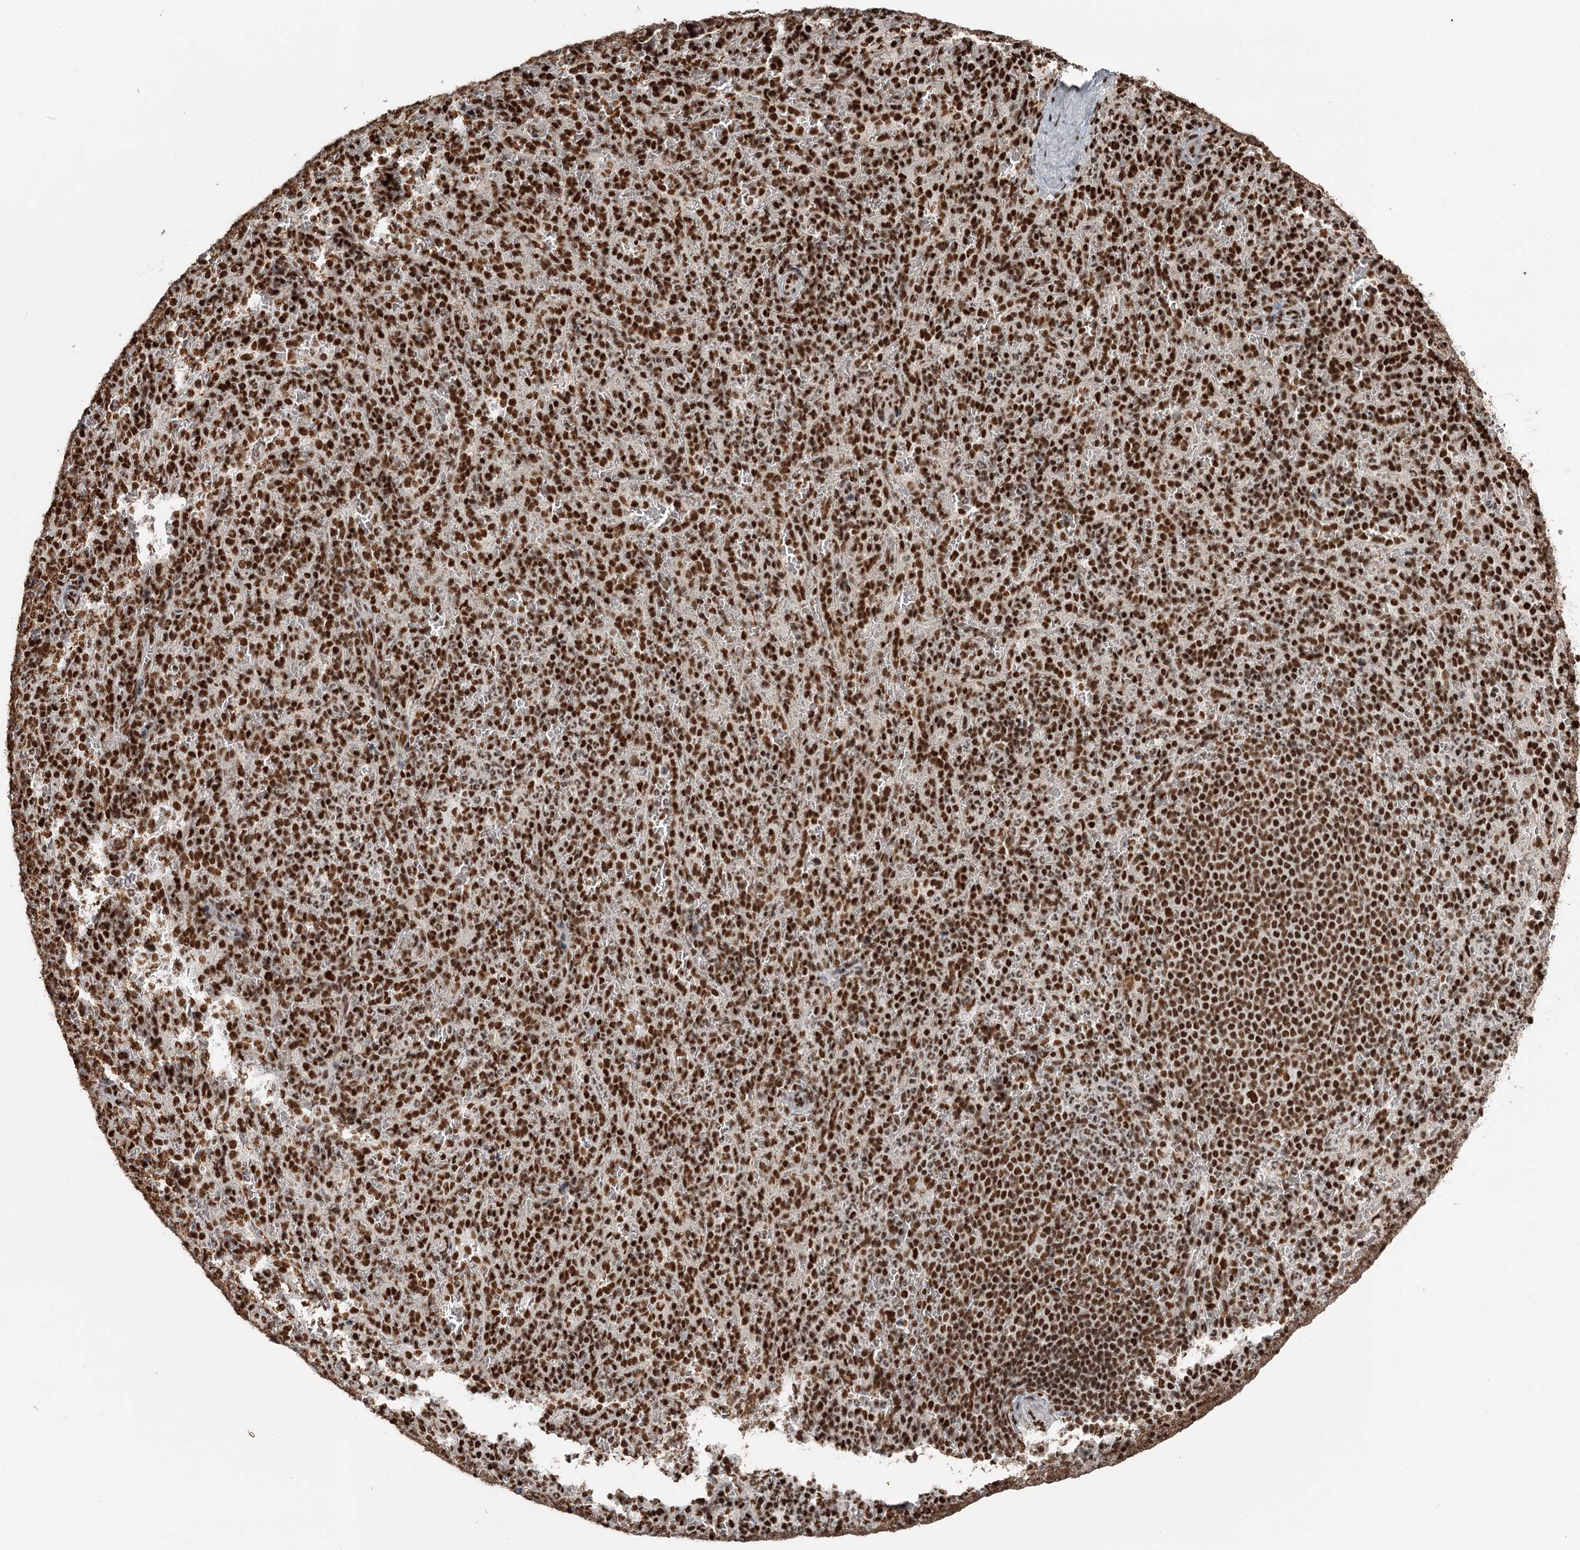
{"staining": {"intensity": "strong", "quantity": ">75%", "location": "nuclear"}, "tissue": "spleen", "cell_type": "Cells in red pulp", "image_type": "normal", "snomed": [{"axis": "morphology", "description": "Normal tissue, NOS"}, {"axis": "topography", "description": "Spleen"}], "caption": "Strong nuclear positivity for a protein is identified in about >75% of cells in red pulp of benign spleen using immunohistochemistry.", "gene": "RBBP7", "patient": {"sex": "female", "age": 21}}